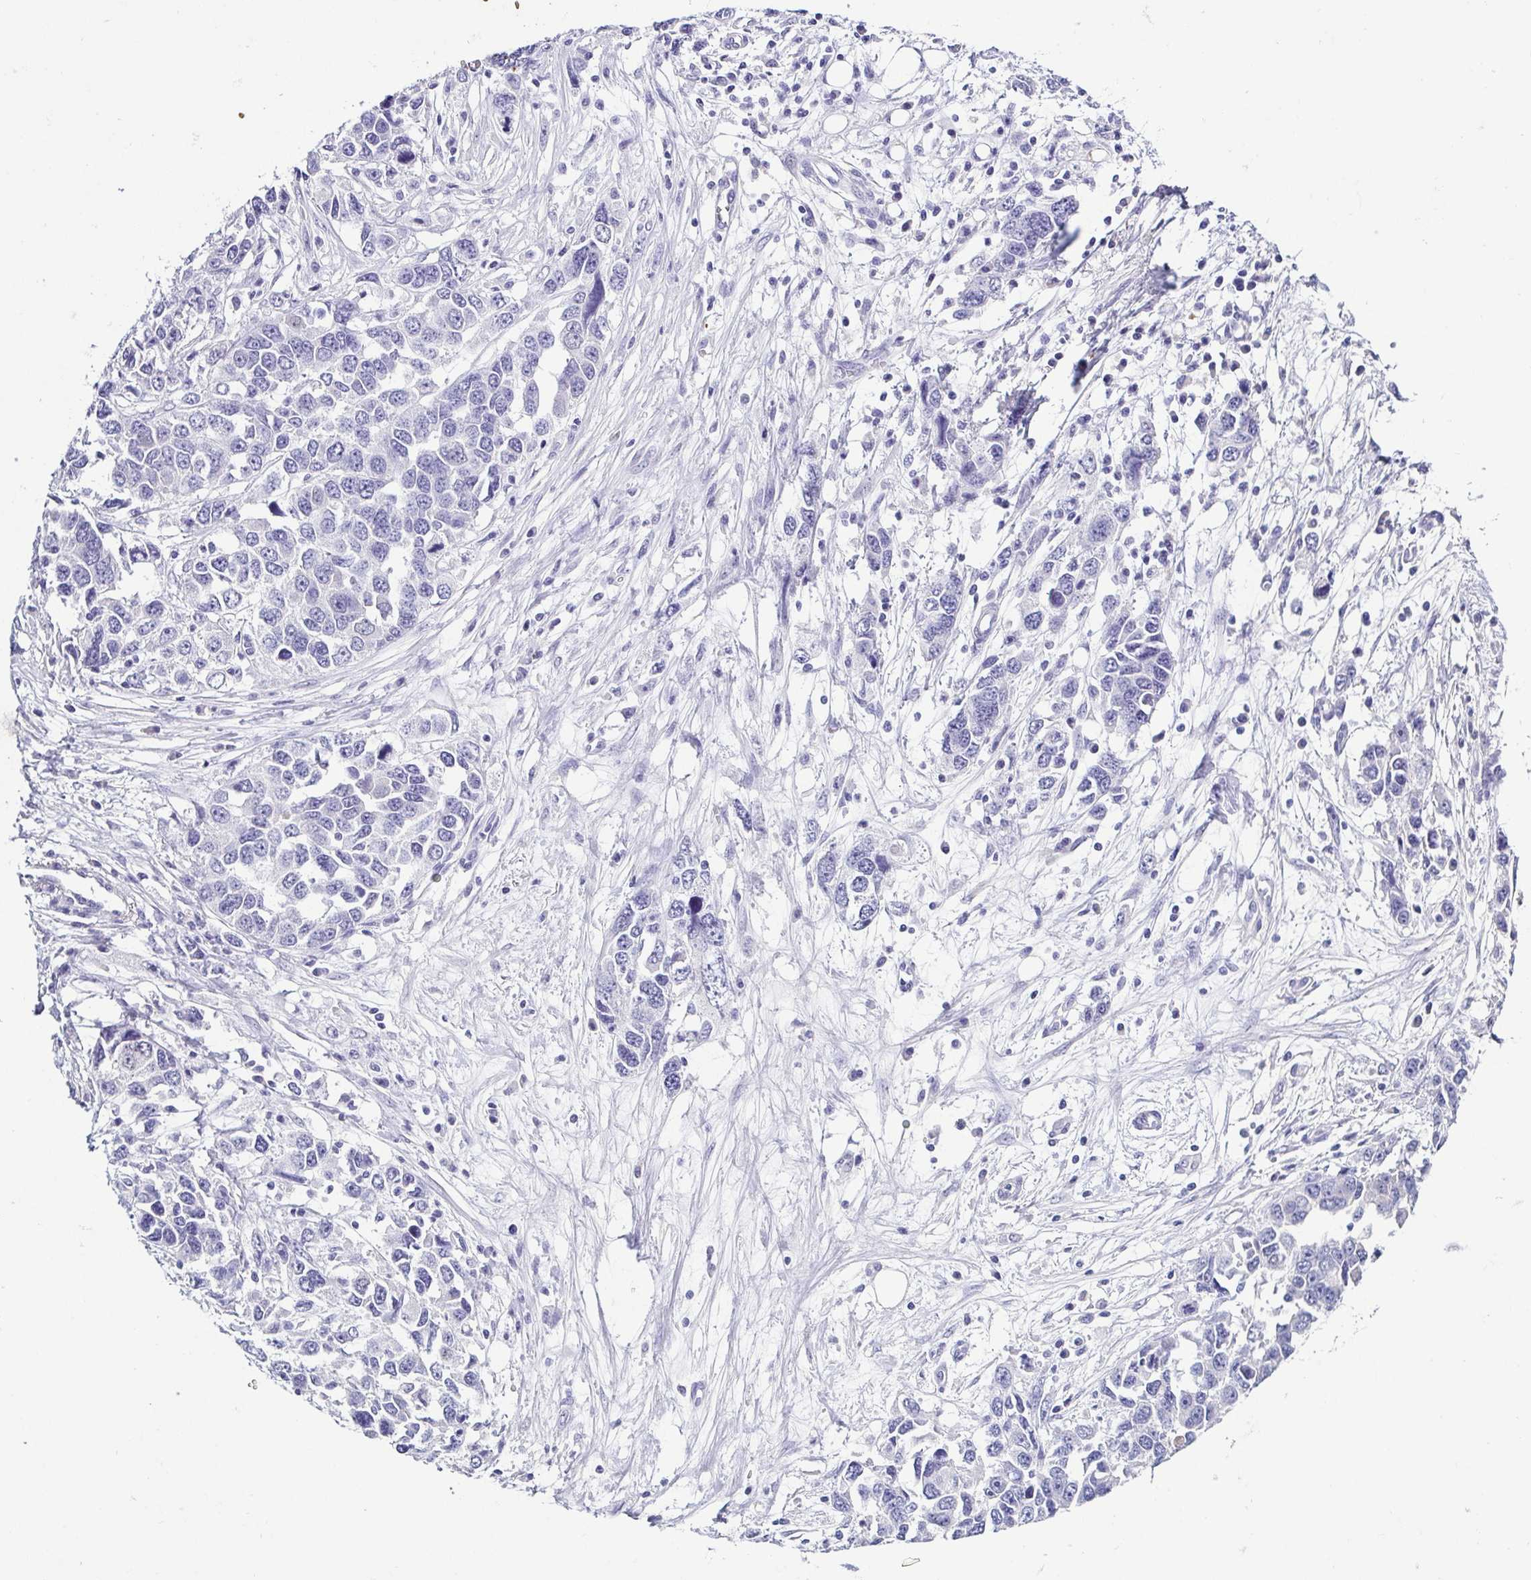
{"staining": {"intensity": "negative", "quantity": "none", "location": "none"}, "tissue": "ovarian cancer", "cell_type": "Tumor cells", "image_type": "cancer", "snomed": [{"axis": "morphology", "description": "Cystadenocarcinoma, serous, NOS"}, {"axis": "topography", "description": "Ovary"}], "caption": "The immunohistochemistry (IHC) histopathology image has no significant positivity in tumor cells of serous cystadenocarcinoma (ovarian) tissue. Brightfield microscopy of immunohistochemistry (IHC) stained with DAB (3,3'-diaminobenzidine) (brown) and hematoxylin (blue), captured at high magnification.", "gene": "TP73", "patient": {"sex": "female", "age": 76}}